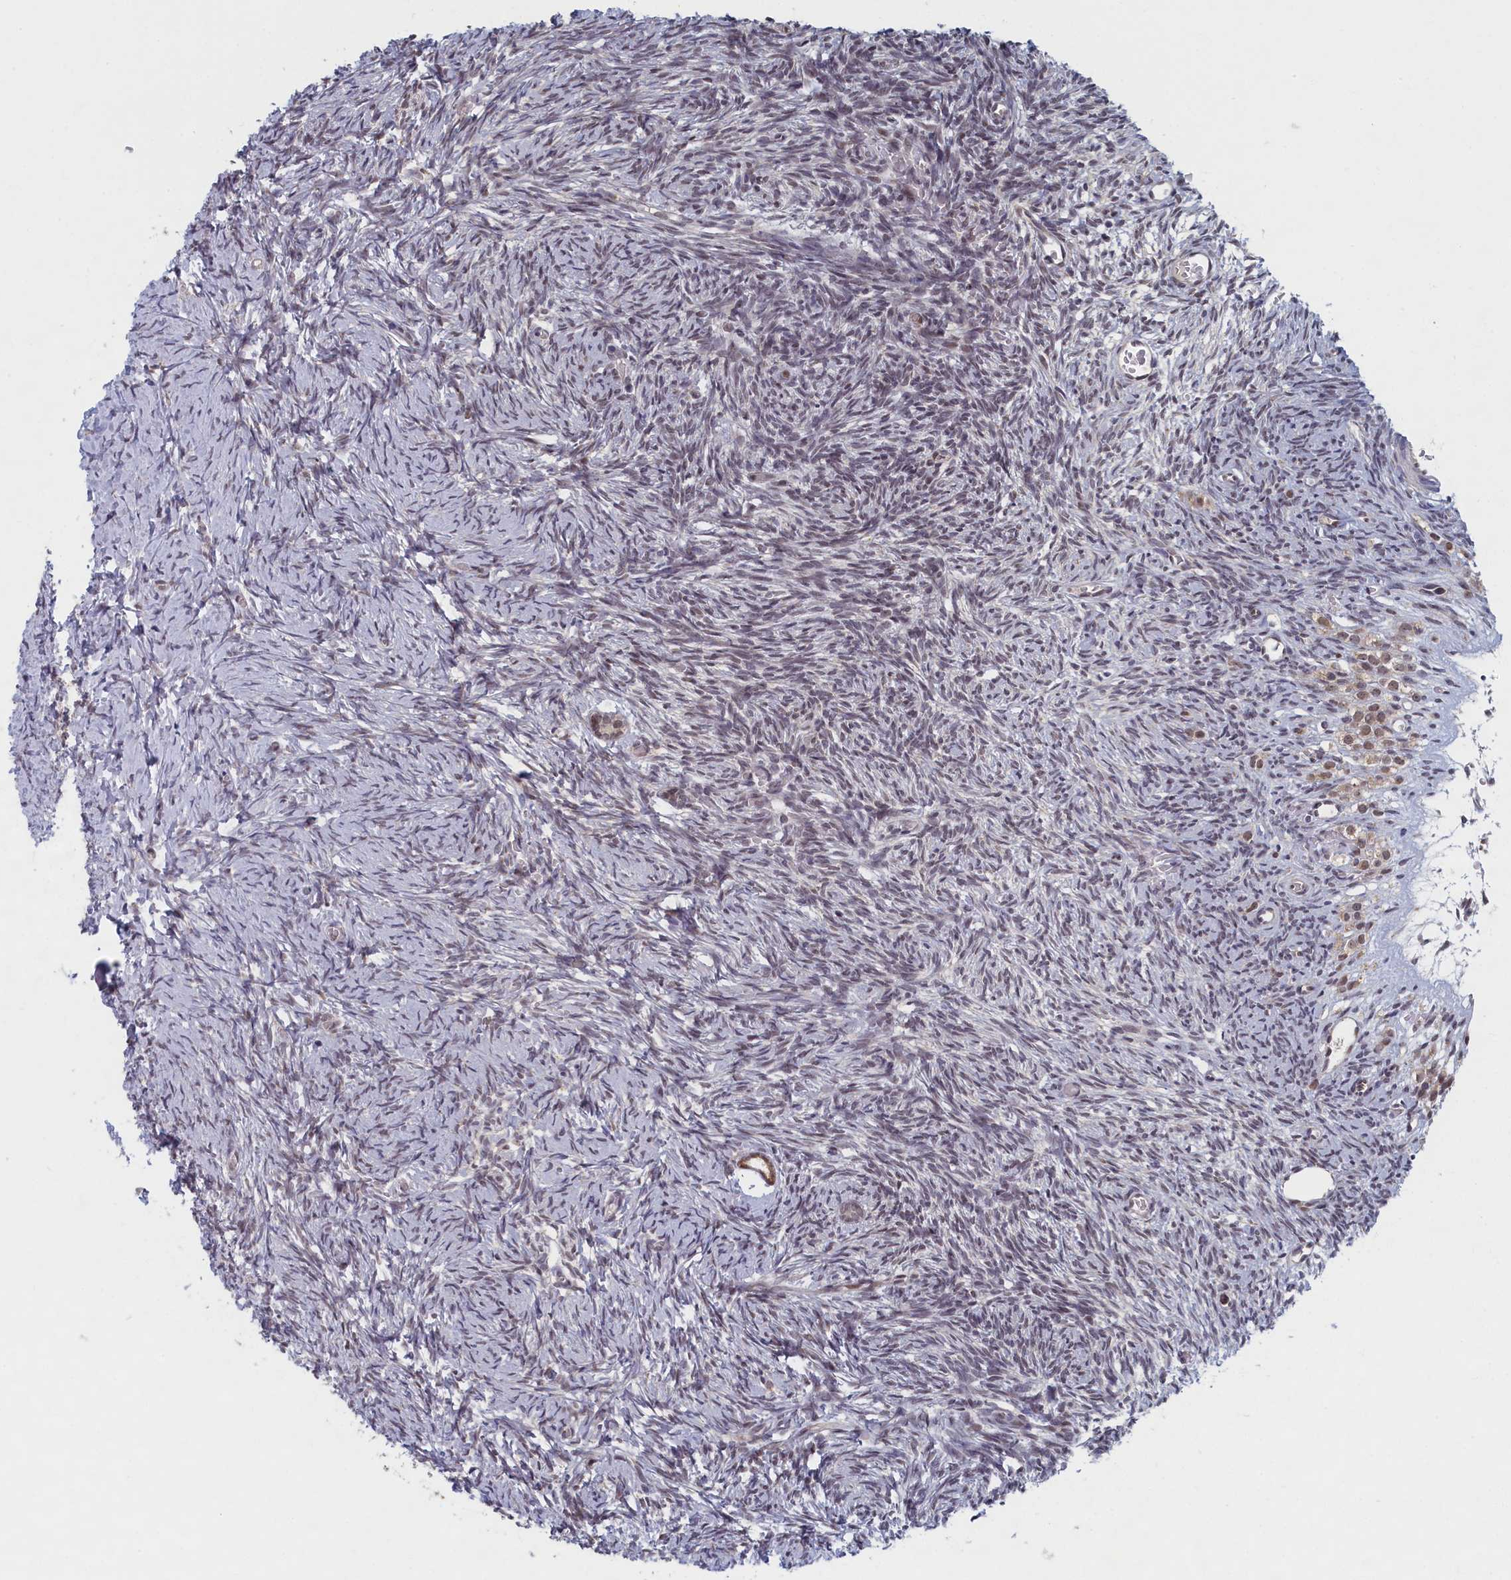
{"staining": {"intensity": "weak", "quantity": ">75%", "location": "cytoplasmic/membranous,nuclear"}, "tissue": "ovary", "cell_type": "Follicle cells", "image_type": "normal", "snomed": [{"axis": "morphology", "description": "Normal tissue, NOS"}, {"axis": "topography", "description": "Ovary"}], "caption": "Follicle cells demonstrate weak cytoplasmic/membranous,nuclear positivity in approximately >75% of cells in normal ovary.", "gene": "DNAJC17", "patient": {"sex": "female", "age": 39}}